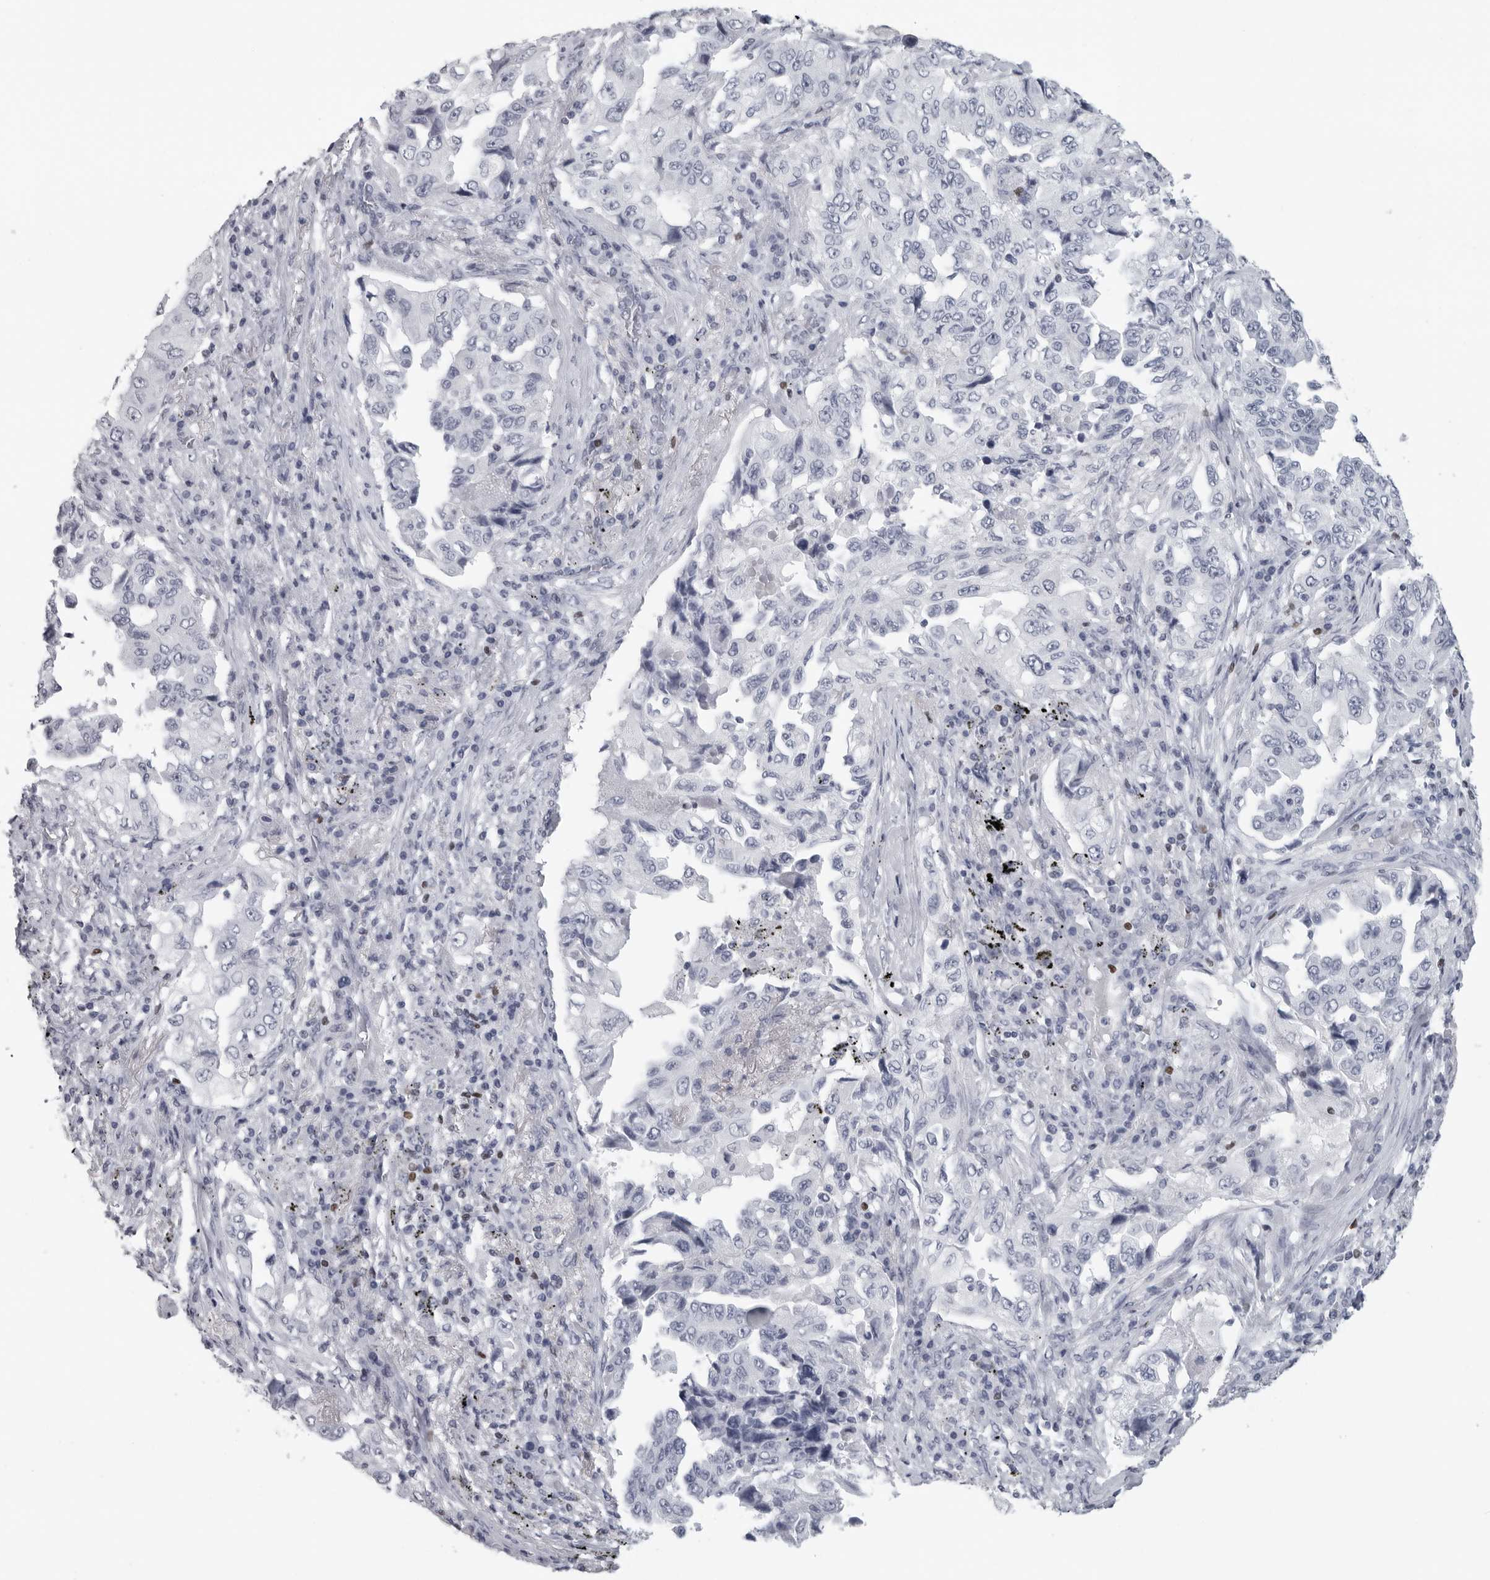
{"staining": {"intensity": "negative", "quantity": "none", "location": "none"}, "tissue": "lung cancer", "cell_type": "Tumor cells", "image_type": "cancer", "snomed": [{"axis": "morphology", "description": "Adenocarcinoma, NOS"}, {"axis": "topography", "description": "Lung"}], "caption": "Immunohistochemical staining of lung cancer (adenocarcinoma) demonstrates no significant positivity in tumor cells.", "gene": "SATB2", "patient": {"sex": "female", "age": 51}}